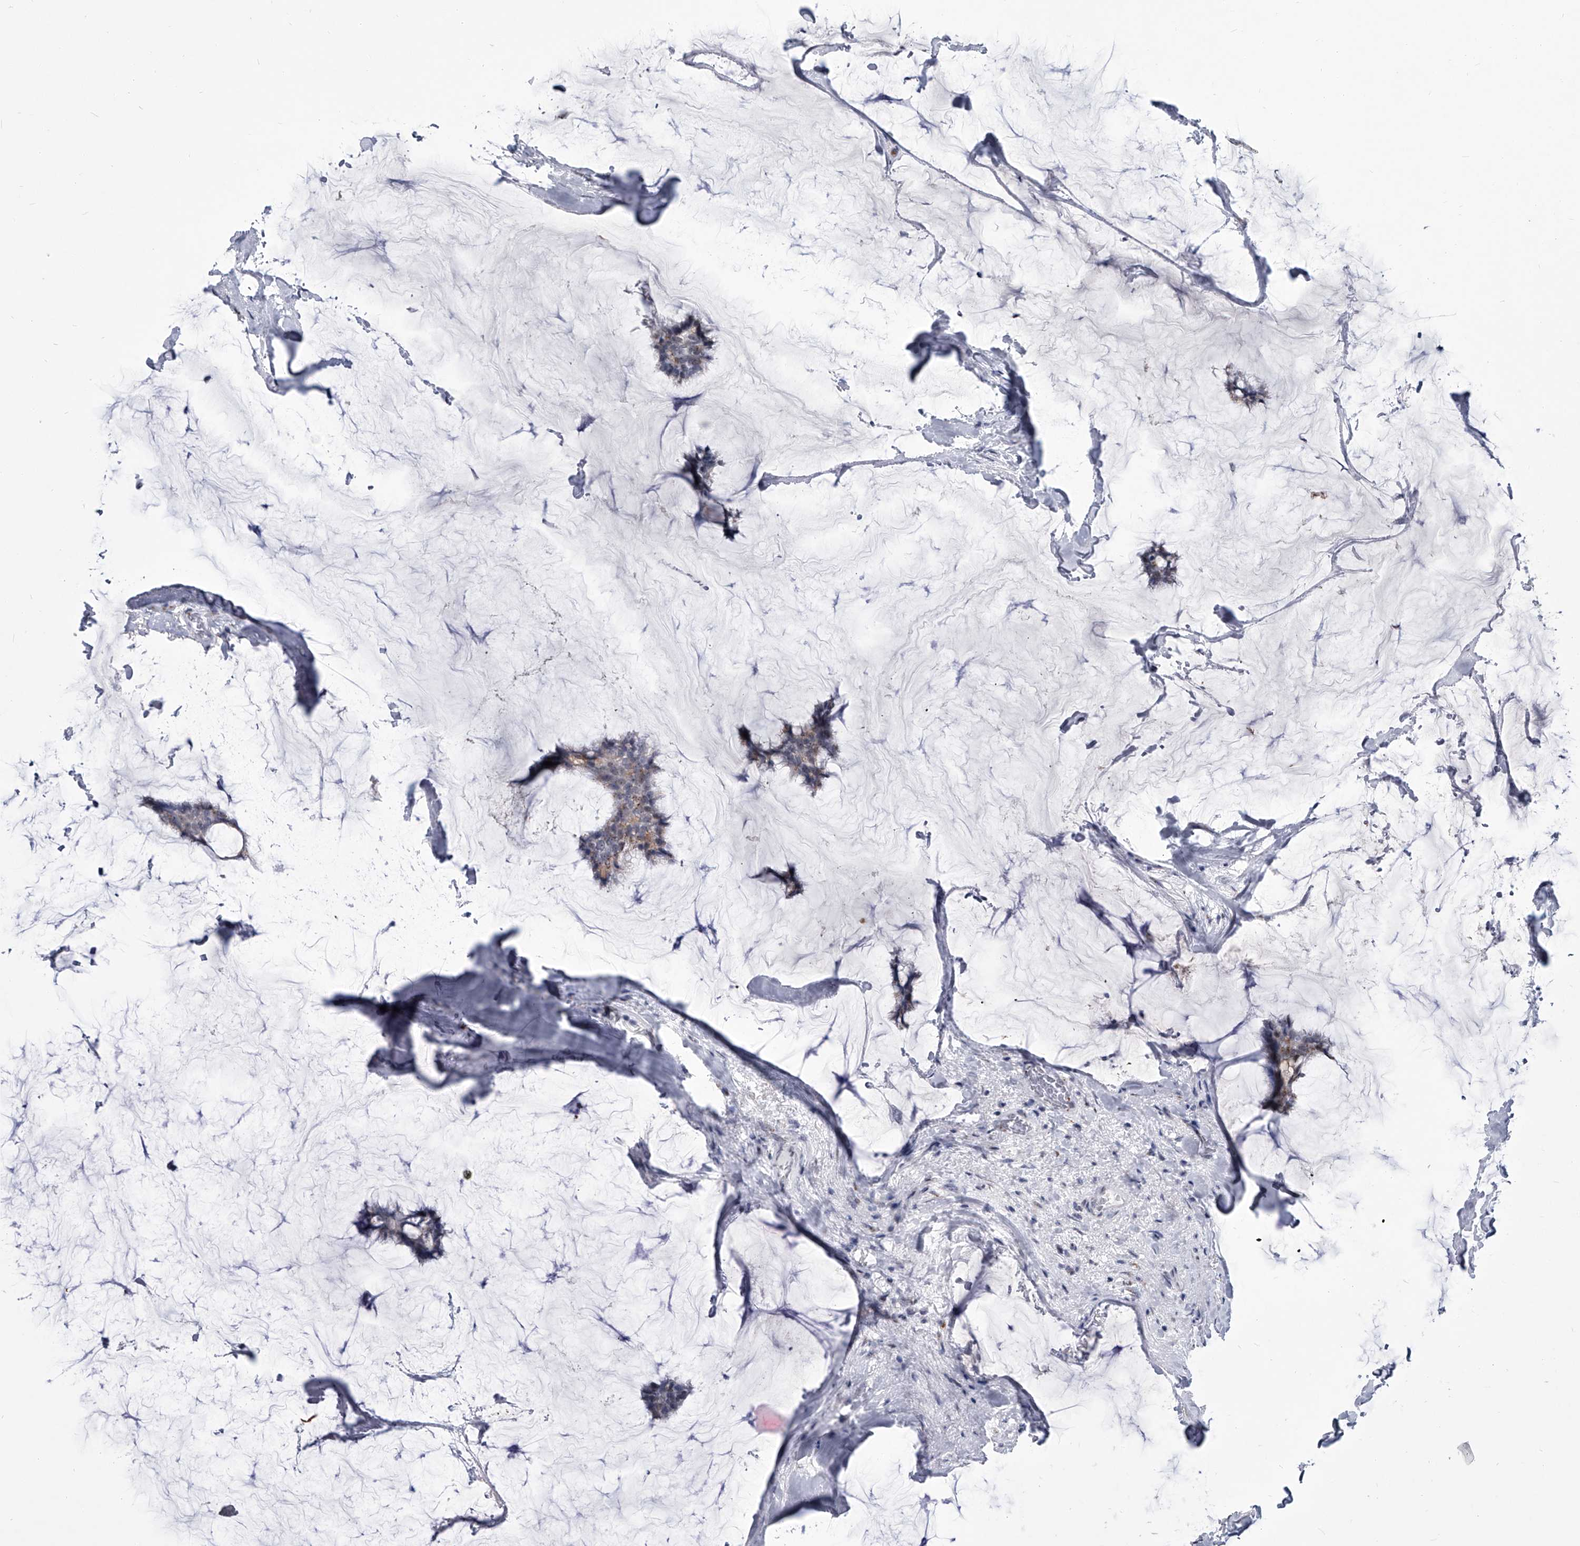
{"staining": {"intensity": "weak", "quantity": "25%-75%", "location": "cytoplasmic/membranous"}, "tissue": "breast cancer", "cell_type": "Tumor cells", "image_type": "cancer", "snomed": [{"axis": "morphology", "description": "Duct carcinoma"}, {"axis": "topography", "description": "Breast"}], "caption": "The histopathology image demonstrates staining of breast infiltrating ductal carcinoma, revealing weak cytoplasmic/membranous protein staining (brown color) within tumor cells.", "gene": "EVA1C", "patient": {"sex": "female", "age": 93}}